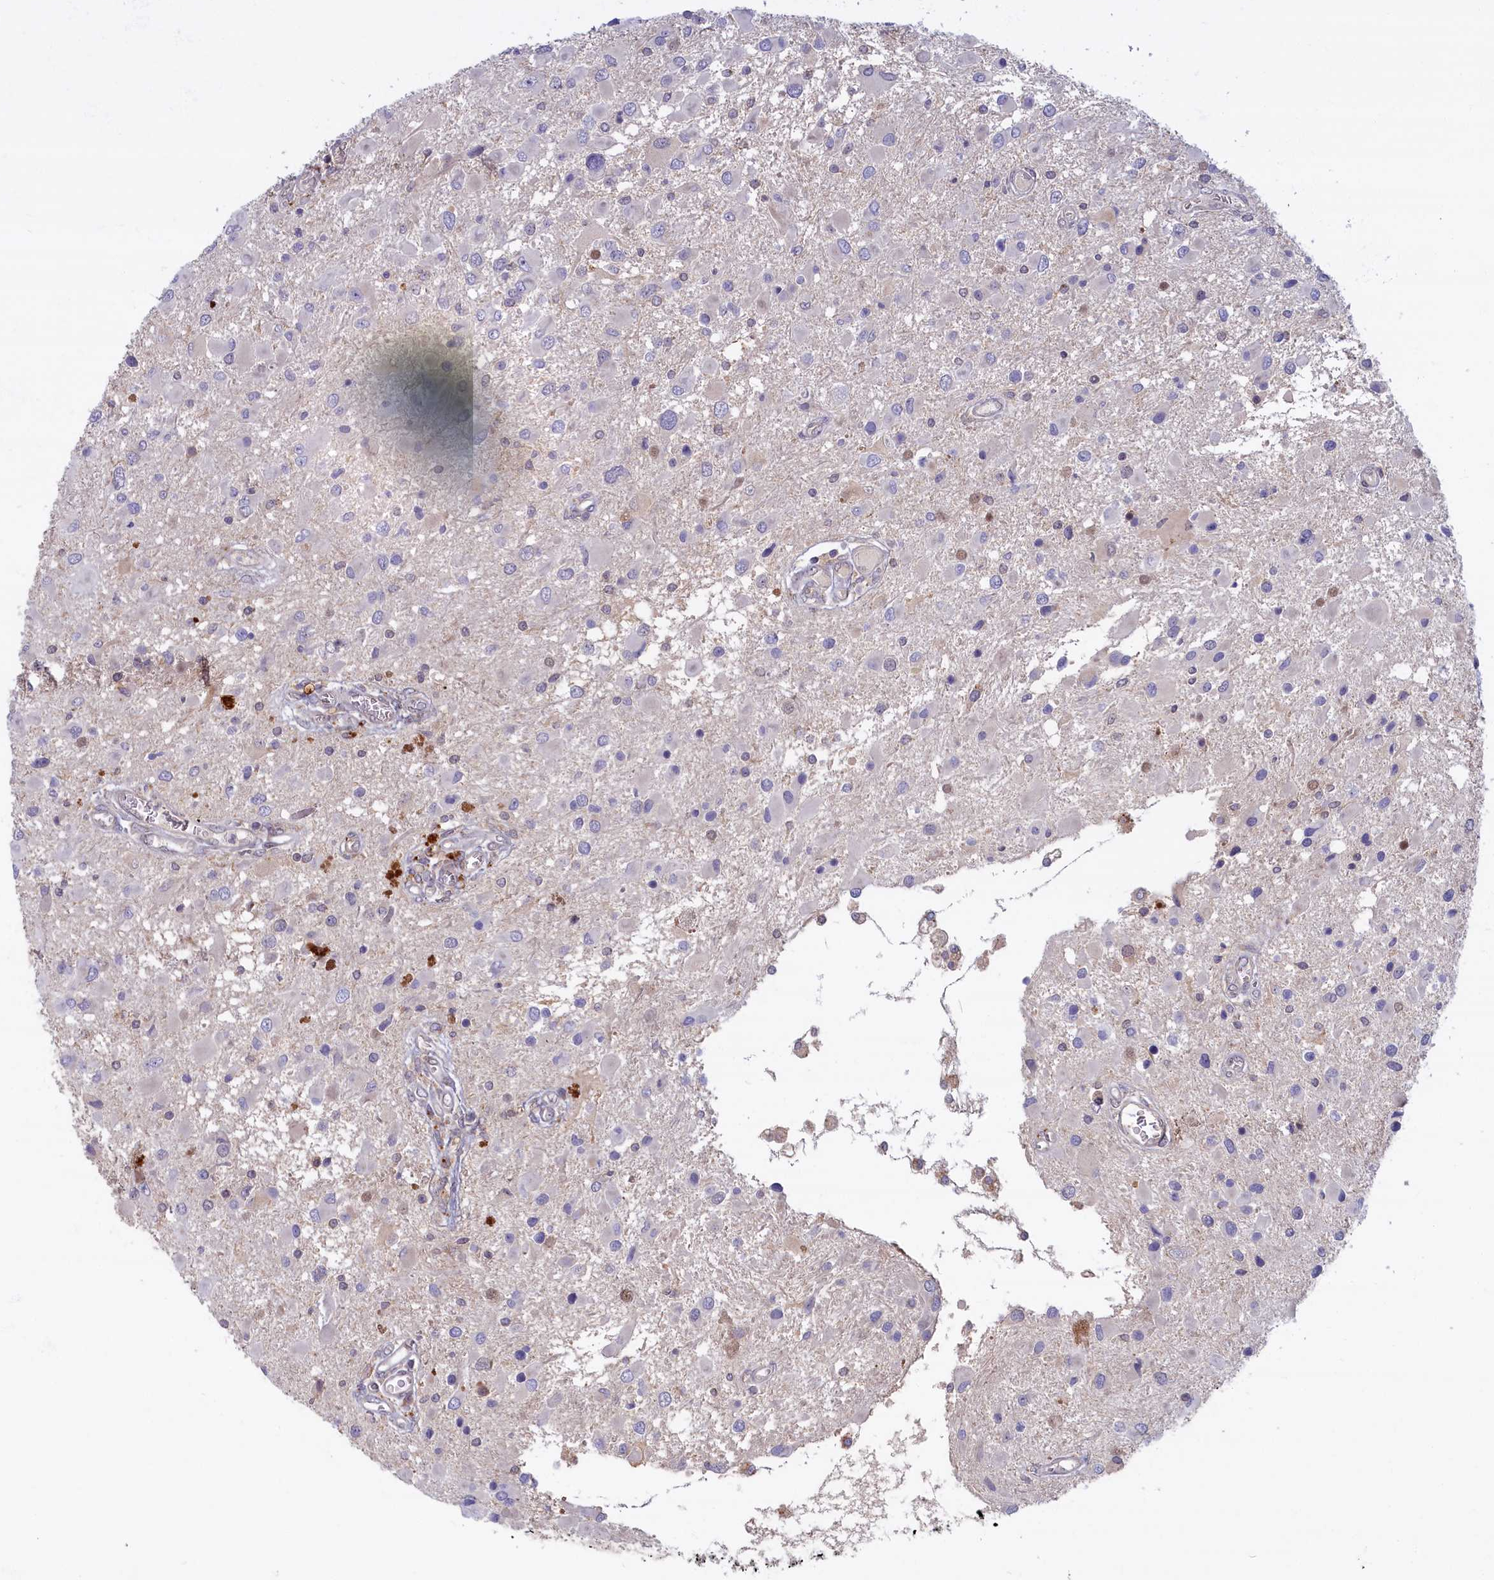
{"staining": {"intensity": "weak", "quantity": "<25%", "location": "nuclear"}, "tissue": "glioma", "cell_type": "Tumor cells", "image_type": "cancer", "snomed": [{"axis": "morphology", "description": "Glioma, malignant, High grade"}, {"axis": "topography", "description": "Brain"}], "caption": "This is an IHC image of malignant high-grade glioma. There is no positivity in tumor cells.", "gene": "FCSK", "patient": {"sex": "male", "age": 53}}